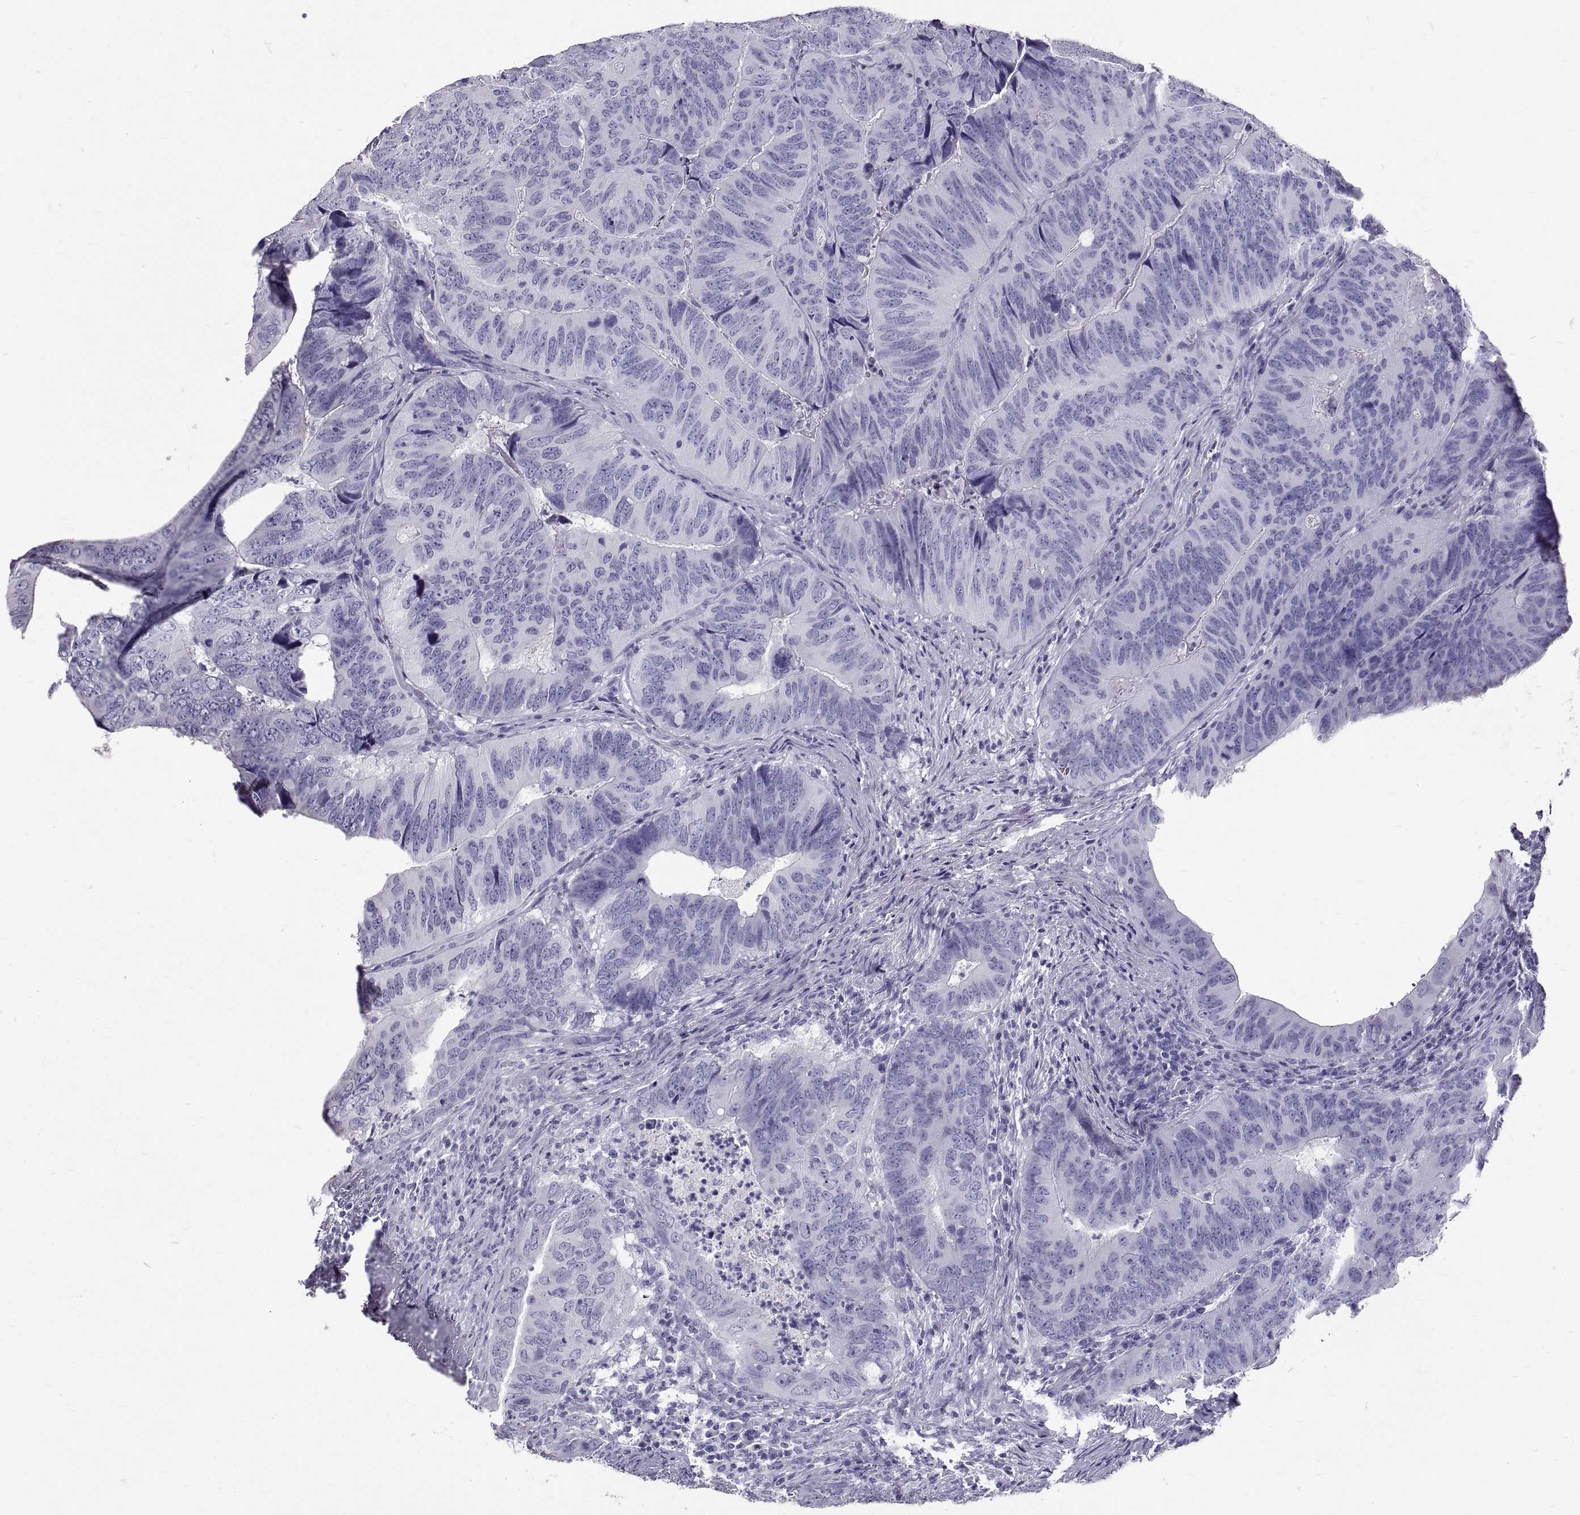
{"staining": {"intensity": "negative", "quantity": "none", "location": "none"}, "tissue": "colorectal cancer", "cell_type": "Tumor cells", "image_type": "cancer", "snomed": [{"axis": "morphology", "description": "Adenocarcinoma, NOS"}, {"axis": "topography", "description": "Colon"}], "caption": "High power microscopy micrograph of an immunohistochemistry (IHC) micrograph of adenocarcinoma (colorectal), revealing no significant staining in tumor cells.", "gene": "GNG12", "patient": {"sex": "male", "age": 79}}